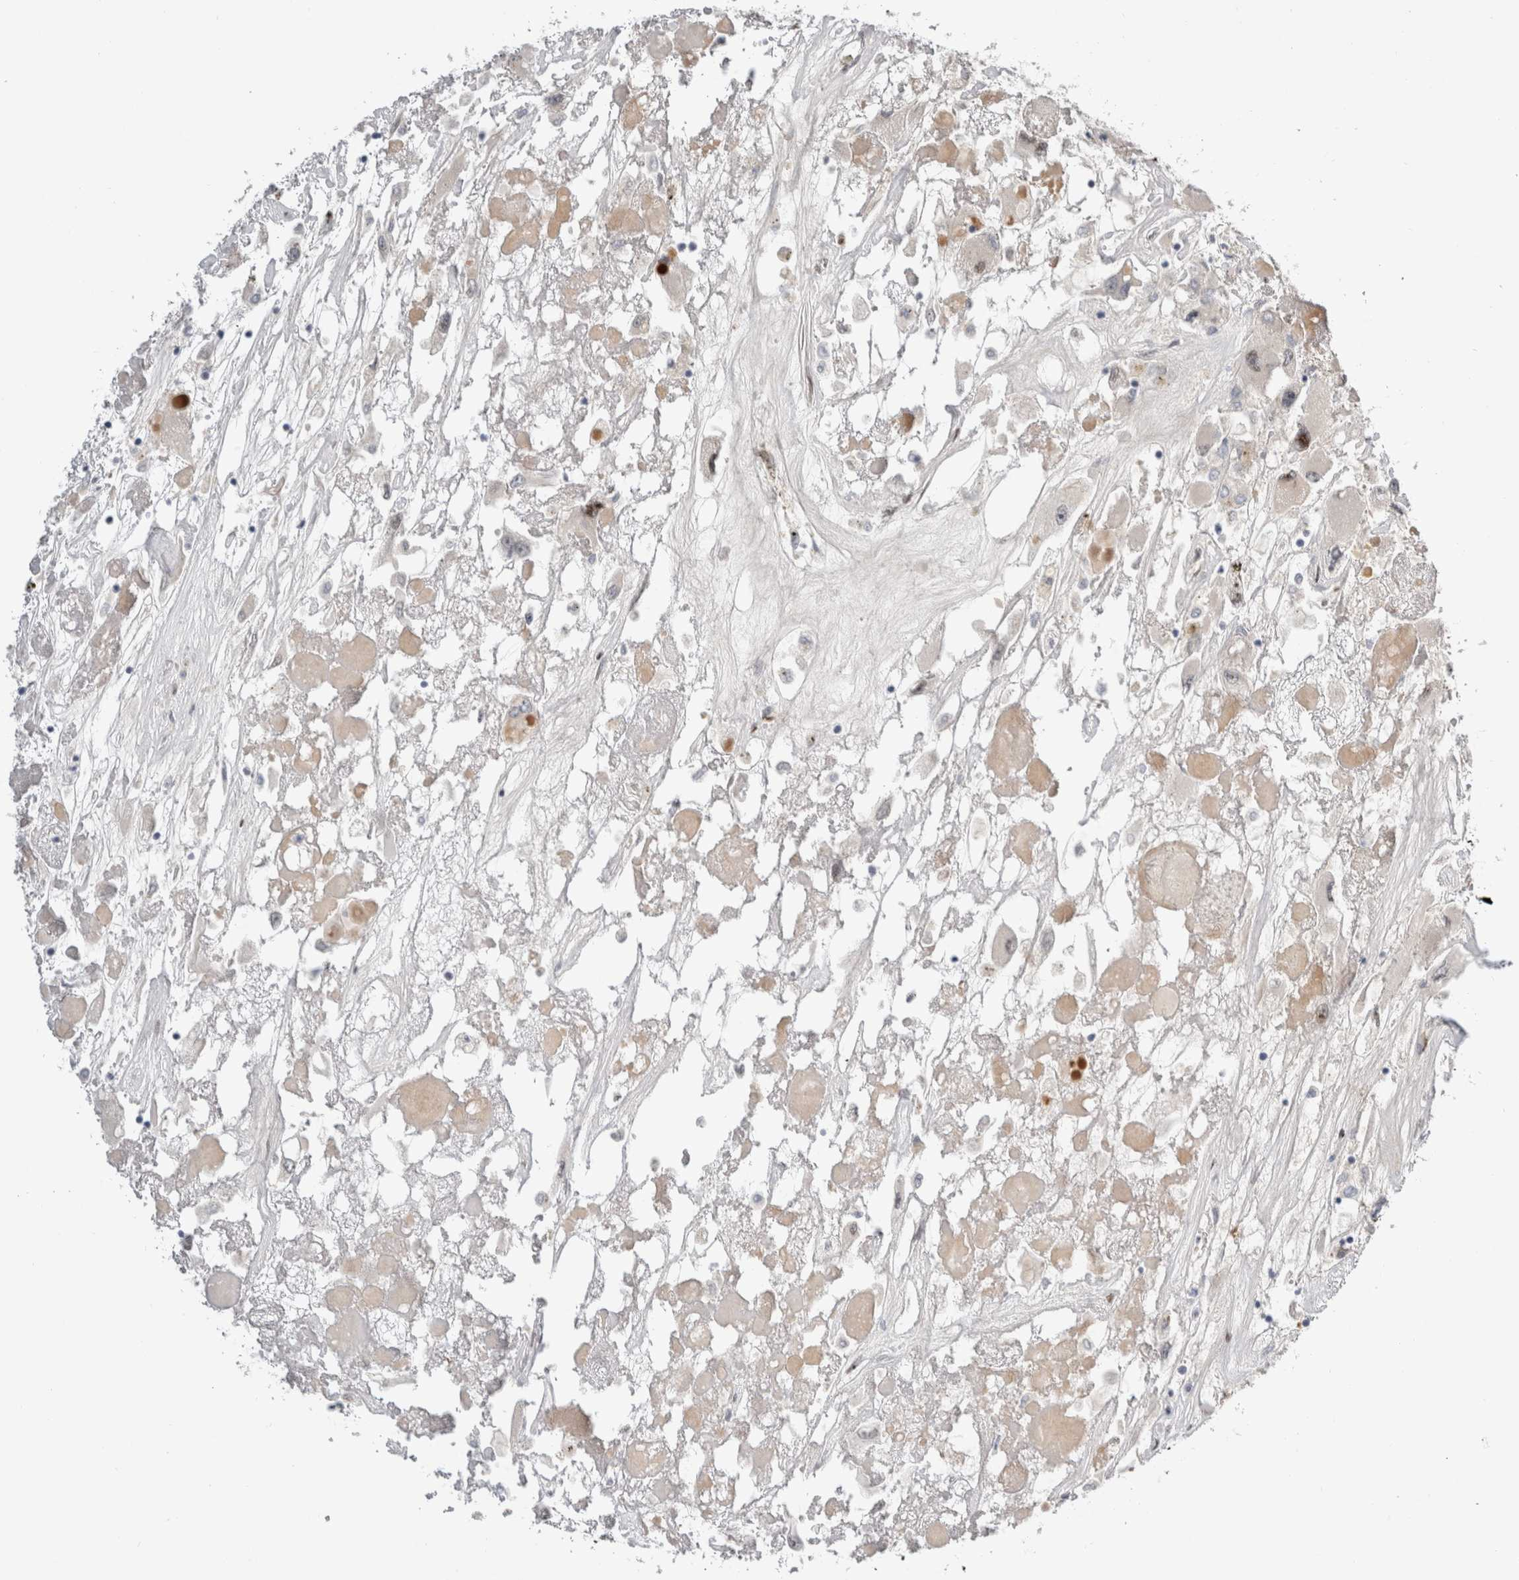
{"staining": {"intensity": "negative", "quantity": "none", "location": "none"}, "tissue": "renal cancer", "cell_type": "Tumor cells", "image_type": "cancer", "snomed": [{"axis": "morphology", "description": "Adenocarcinoma, NOS"}, {"axis": "topography", "description": "Kidney"}], "caption": "Tumor cells are negative for protein expression in human adenocarcinoma (renal). (DAB immunohistochemistry (IHC) with hematoxylin counter stain).", "gene": "DMTN", "patient": {"sex": "female", "age": 52}}